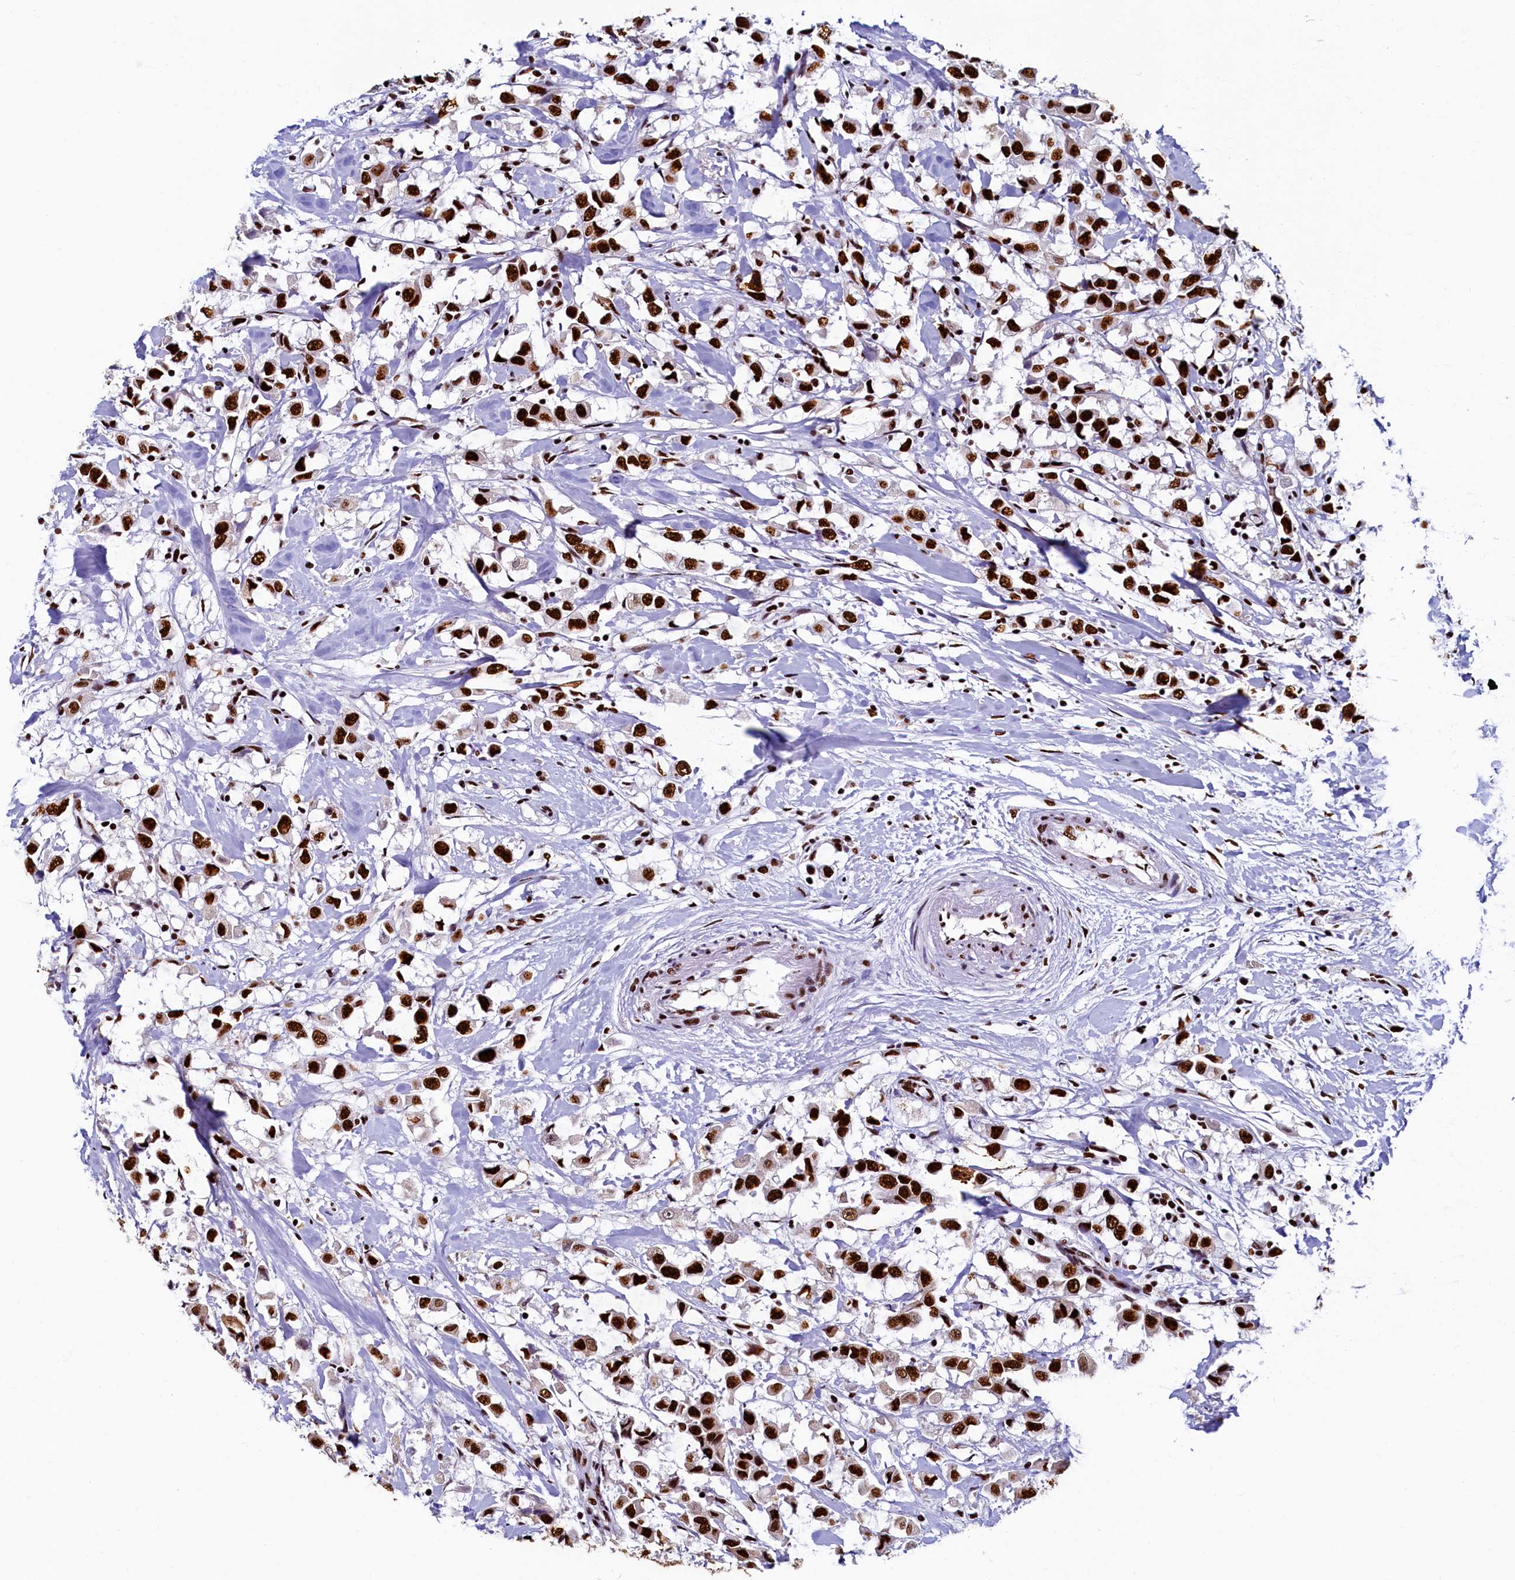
{"staining": {"intensity": "strong", "quantity": ">75%", "location": "nuclear"}, "tissue": "breast cancer", "cell_type": "Tumor cells", "image_type": "cancer", "snomed": [{"axis": "morphology", "description": "Duct carcinoma"}, {"axis": "topography", "description": "Breast"}], "caption": "An image of human breast infiltrating ductal carcinoma stained for a protein displays strong nuclear brown staining in tumor cells.", "gene": "SRRM2", "patient": {"sex": "female", "age": 61}}